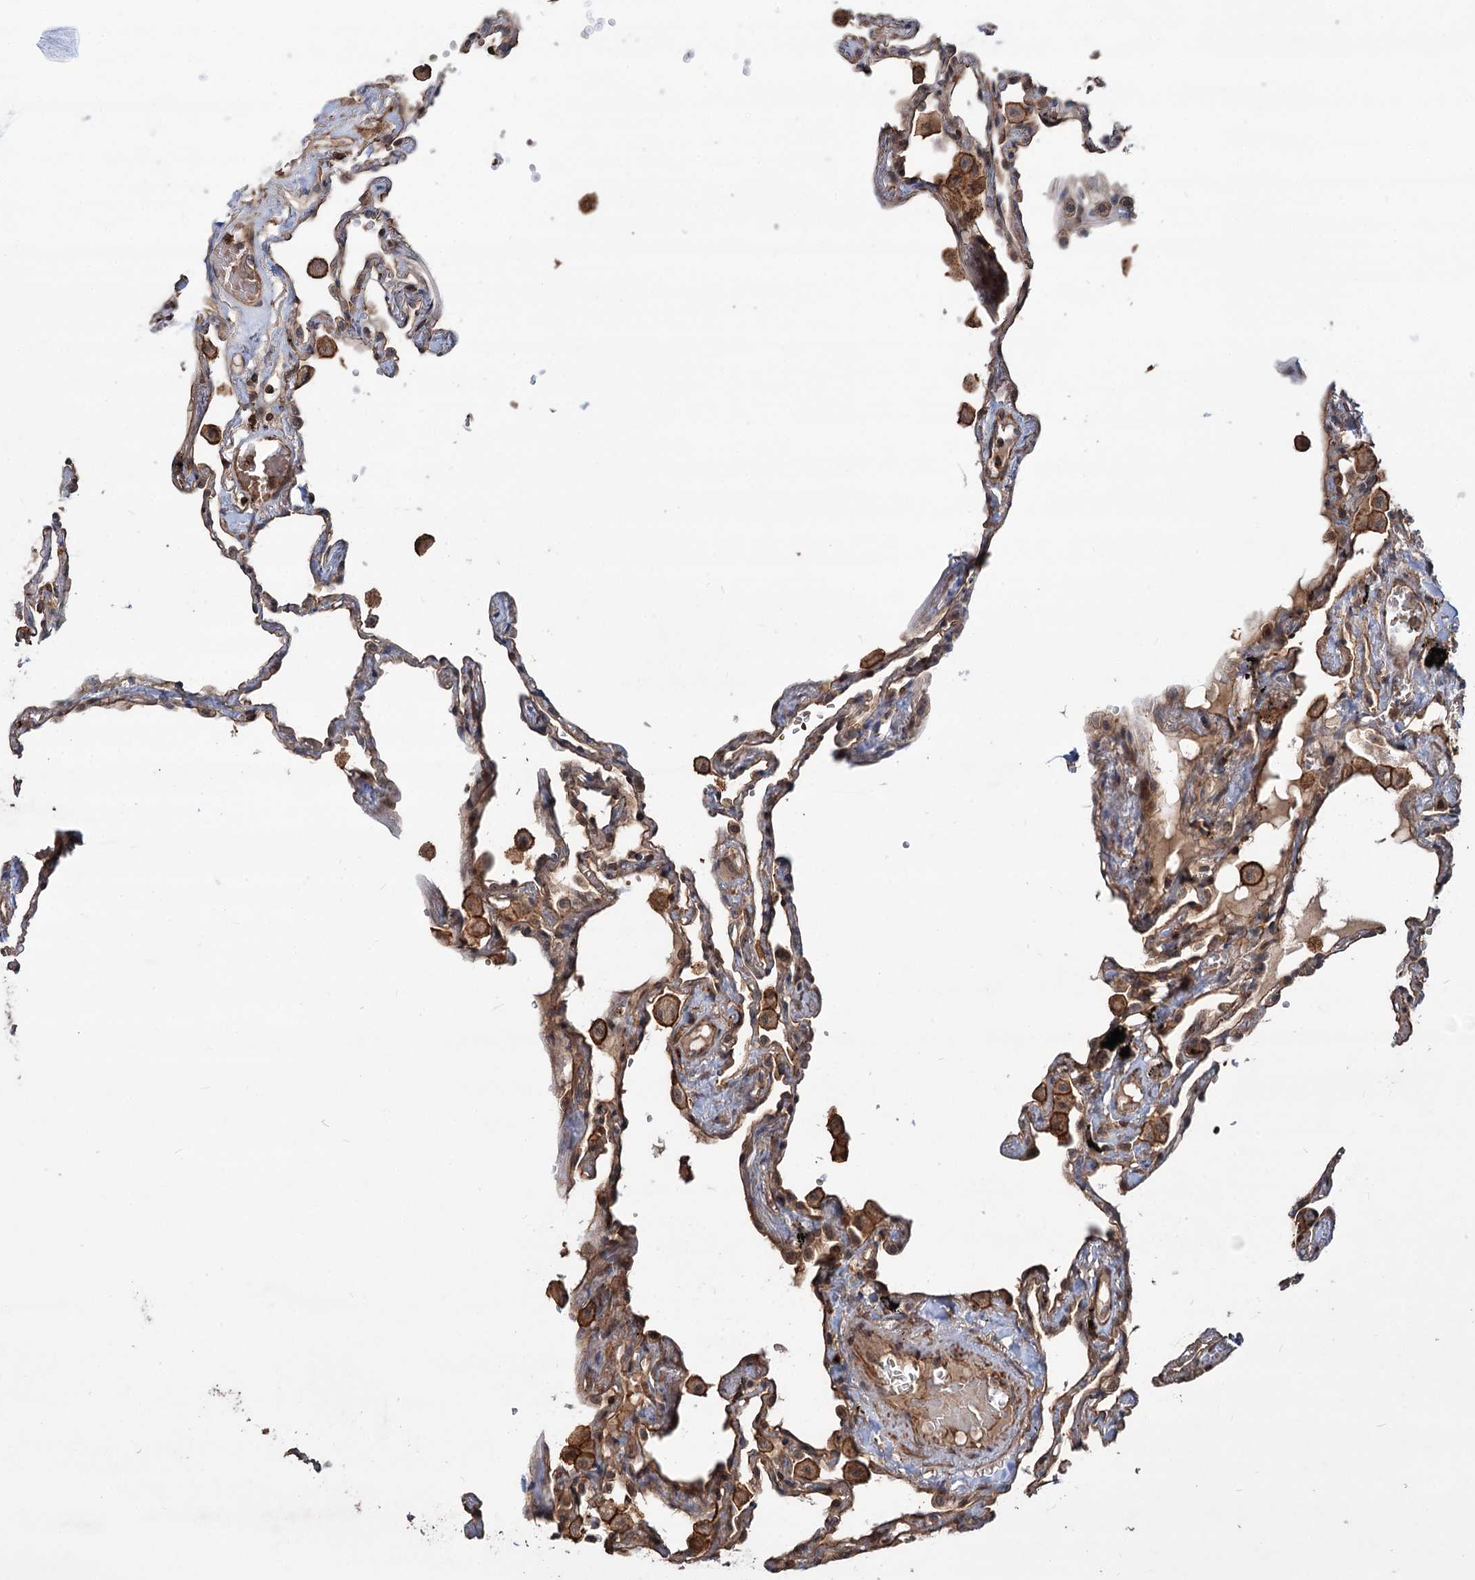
{"staining": {"intensity": "moderate", "quantity": ">75%", "location": "cytoplasmic/membranous"}, "tissue": "lung", "cell_type": "Alveolar cells", "image_type": "normal", "snomed": [{"axis": "morphology", "description": "Normal tissue, NOS"}, {"axis": "topography", "description": "Lung"}], "caption": "Unremarkable lung shows moderate cytoplasmic/membranous staining in about >75% of alveolar cells.", "gene": "GRIP1", "patient": {"sex": "female", "age": 67}}